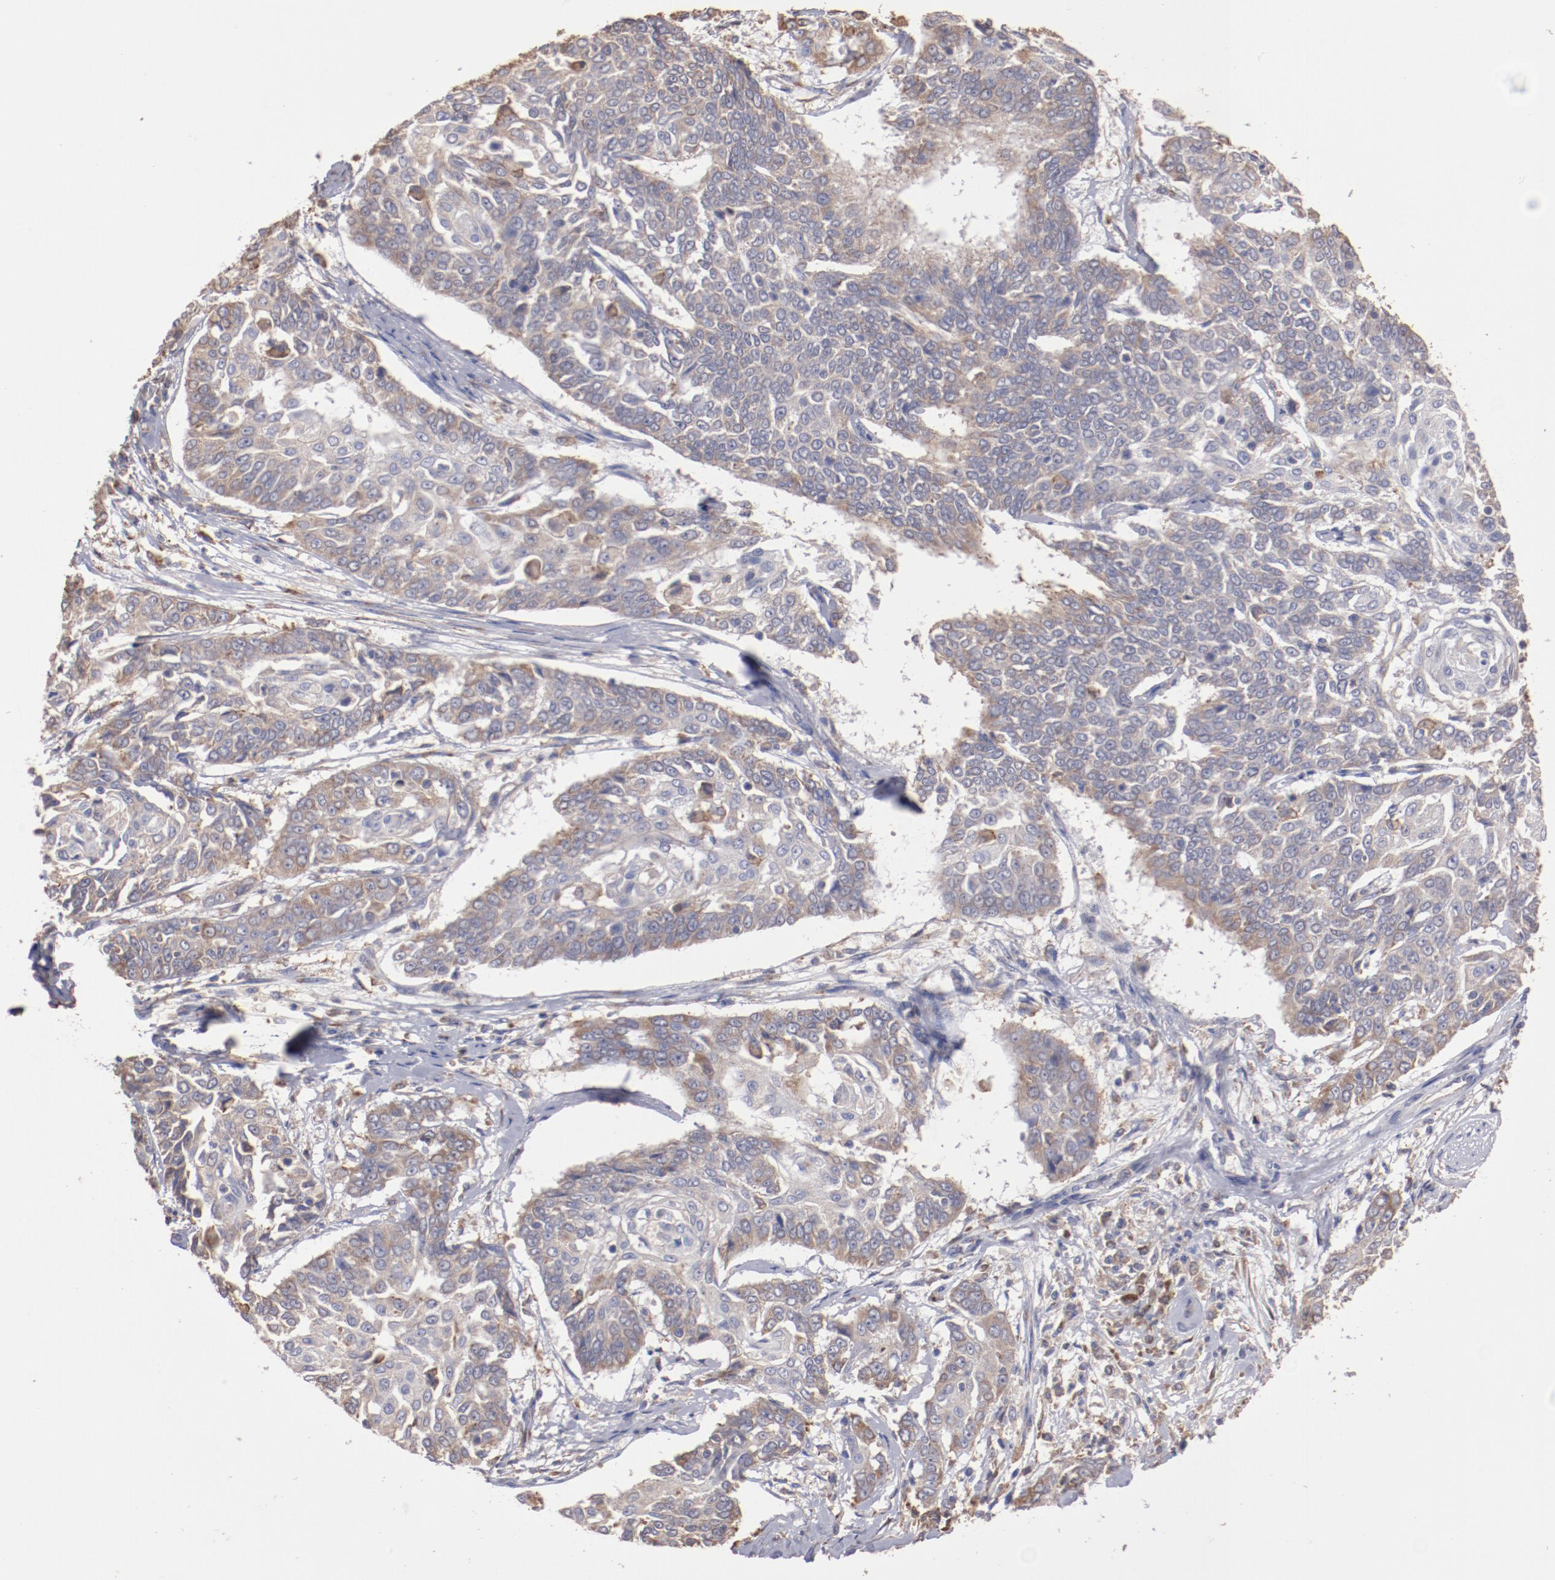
{"staining": {"intensity": "weak", "quantity": "<25%", "location": "cytoplasmic/membranous"}, "tissue": "cervical cancer", "cell_type": "Tumor cells", "image_type": "cancer", "snomed": [{"axis": "morphology", "description": "Squamous cell carcinoma, NOS"}, {"axis": "topography", "description": "Cervix"}], "caption": "Immunohistochemistry (IHC) image of neoplastic tissue: cervical squamous cell carcinoma stained with DAB (3,3'-diaminobenzidine) demonstrates no significant protein positivity in tumor cells.", "gene": "NFKBIE", "patient": {"sex": "female", "age": 64}}